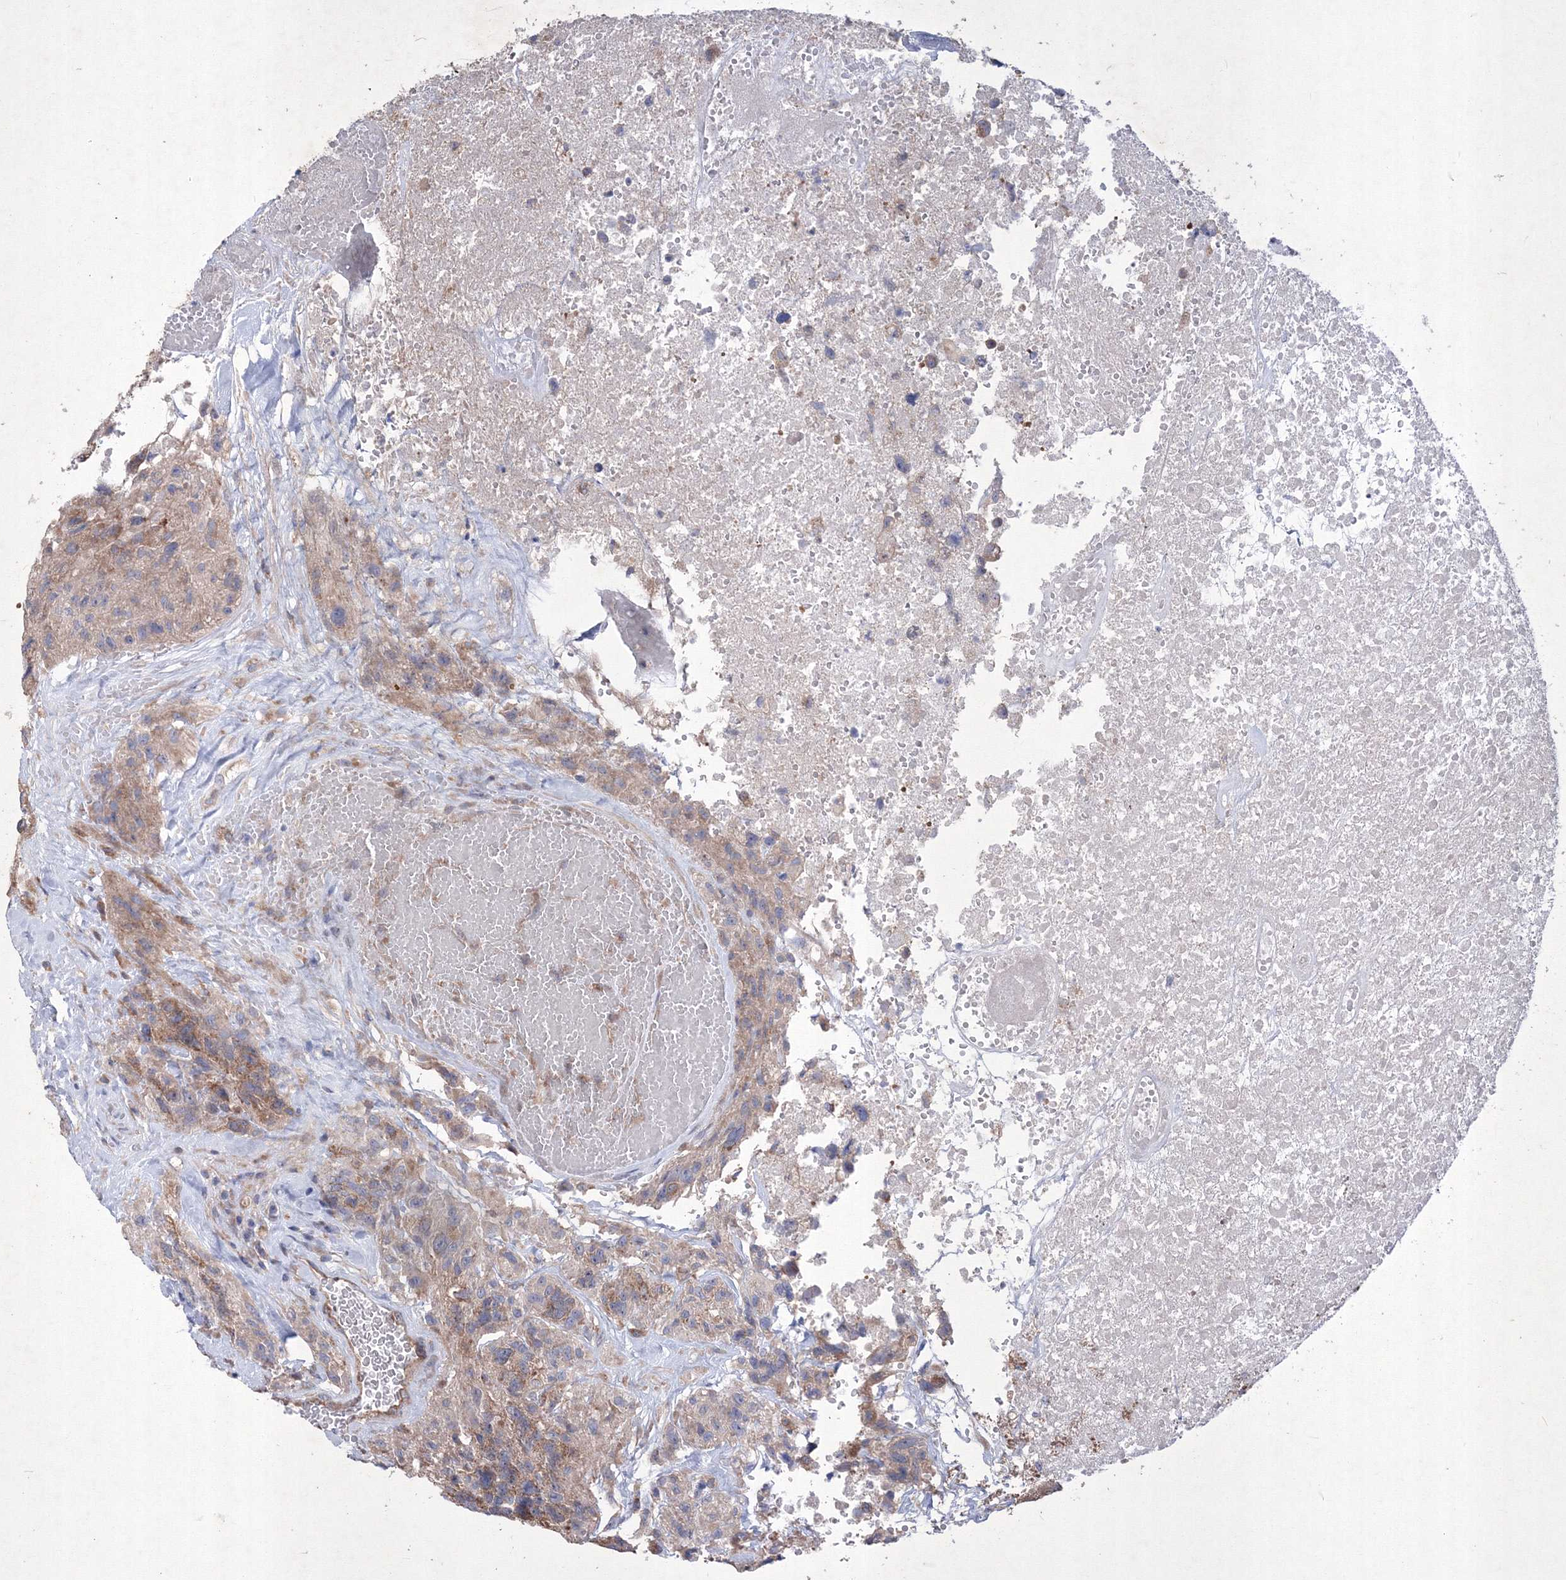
{"staining": {"intensity": "weak", "quantity": "25%-75%", "location": "cytoplasmic/membranous"}, "tissue": "glioma", "cell_type": "Tumor cells", "image_type": "cancer", "snomed": [{"axis": "morphology", "description": "Glioma, malignant, High grade"}, {"axis": "topography", "description": "Brain"}], "caption": "Tumor cells reveal weak cytoplasmic/membranous staining in approximately 25%-75% of cells in glioma.", "gene": "MTRF1L", "patient": {"sex": "male", "age": 69}}